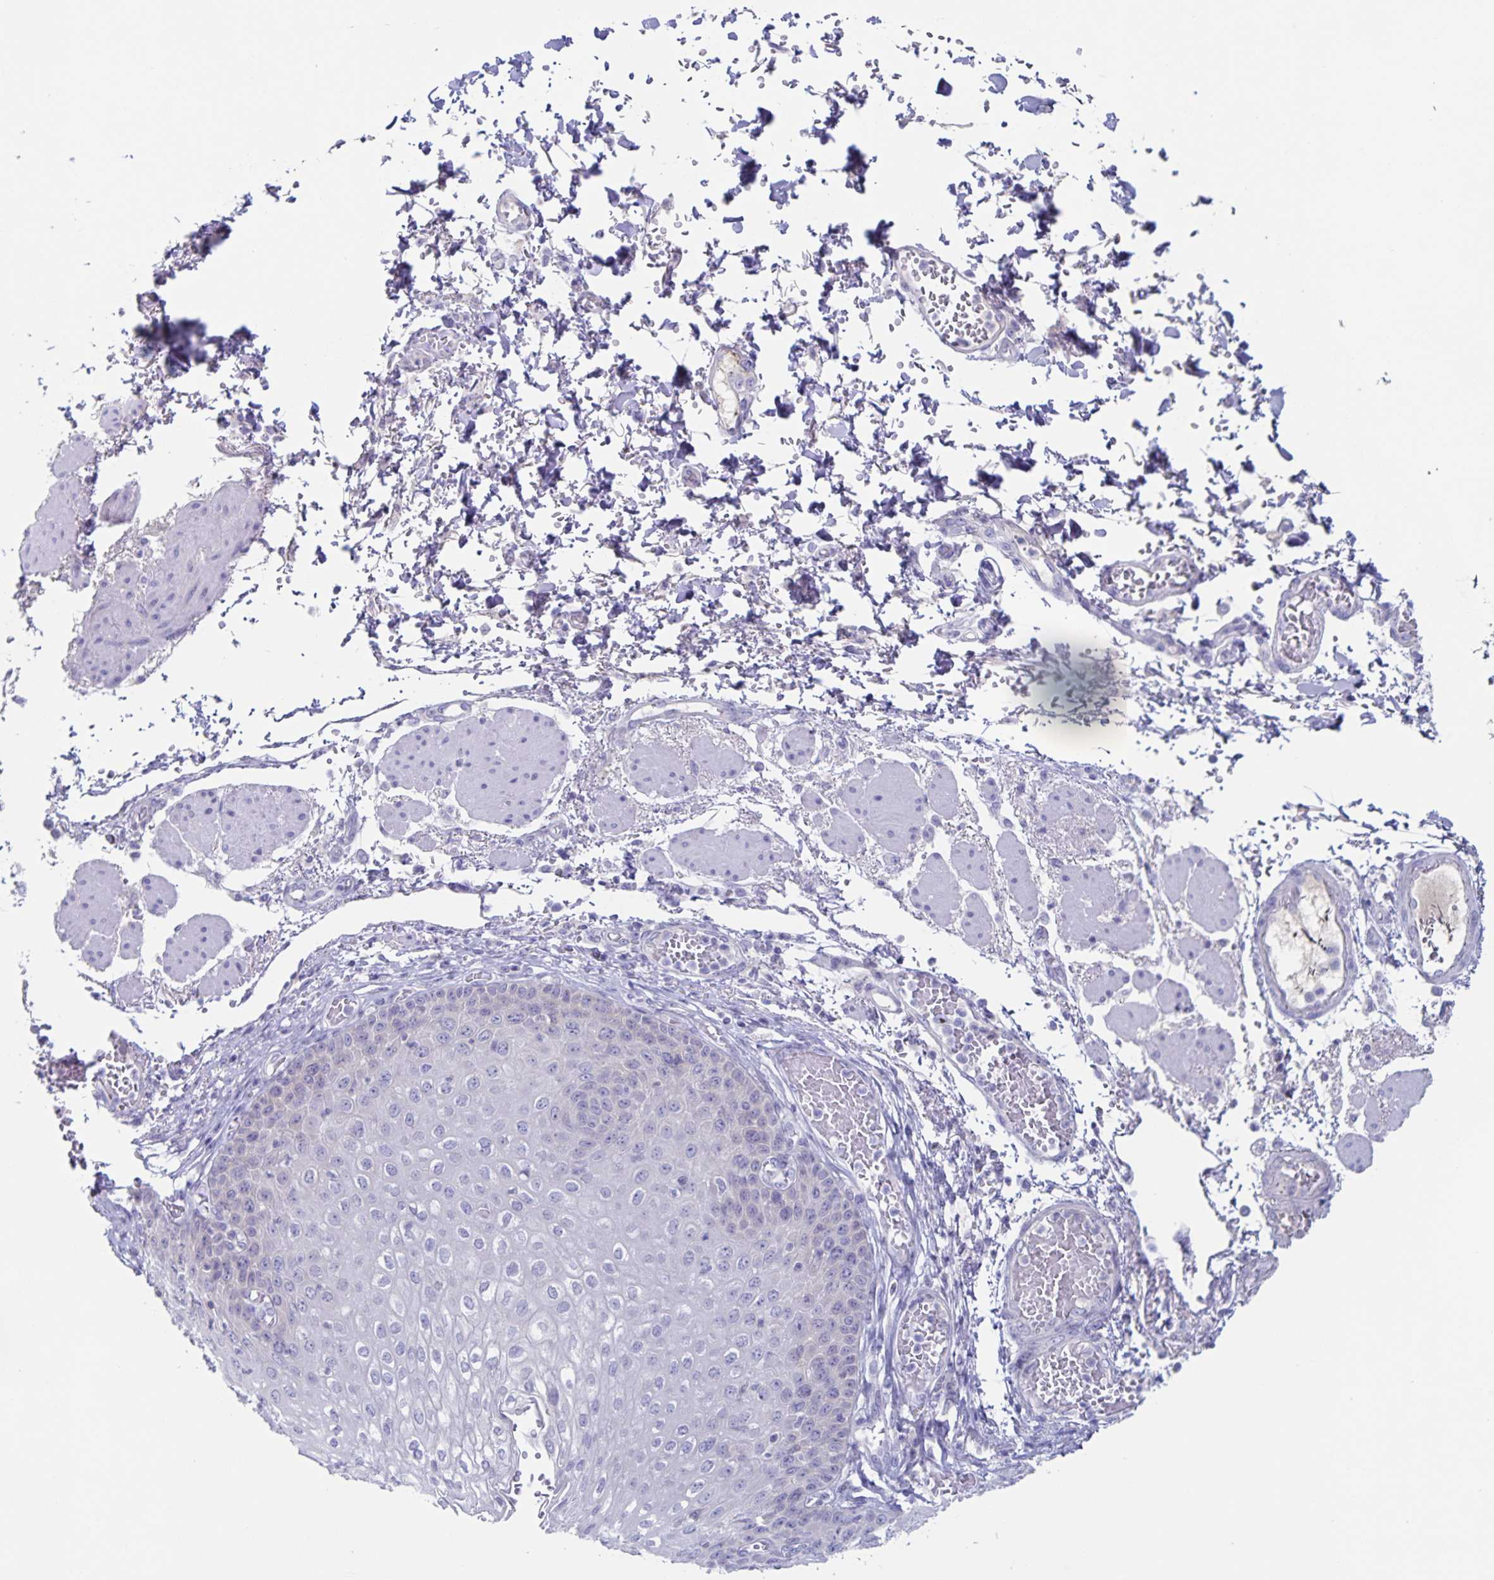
{"staining": {"intensity": "negative", "quantity": "none", "location": "none"}, "tissue": "esophagus", "cell_type": "Squamous epithelial cells", "image_type": "normal", "snomed": [{"axis": "morphology", "description": "Normal tissue, NOS"}, {"axis": "morphology", "description": "Adenocarcinoma, NOS"}, {"axis": "topography", "description": "Esophagus"}], "caption": "A high-resolution image shows IHC staining of benign esophagus, which shows no significant expression in squamous epithelial cells. The staining is performed using DAB brown chromogen with nuclei counter-stained in using hematoxylin.", "gene": "RPL36A", "patient": {"sex": "male", "age": 81}}